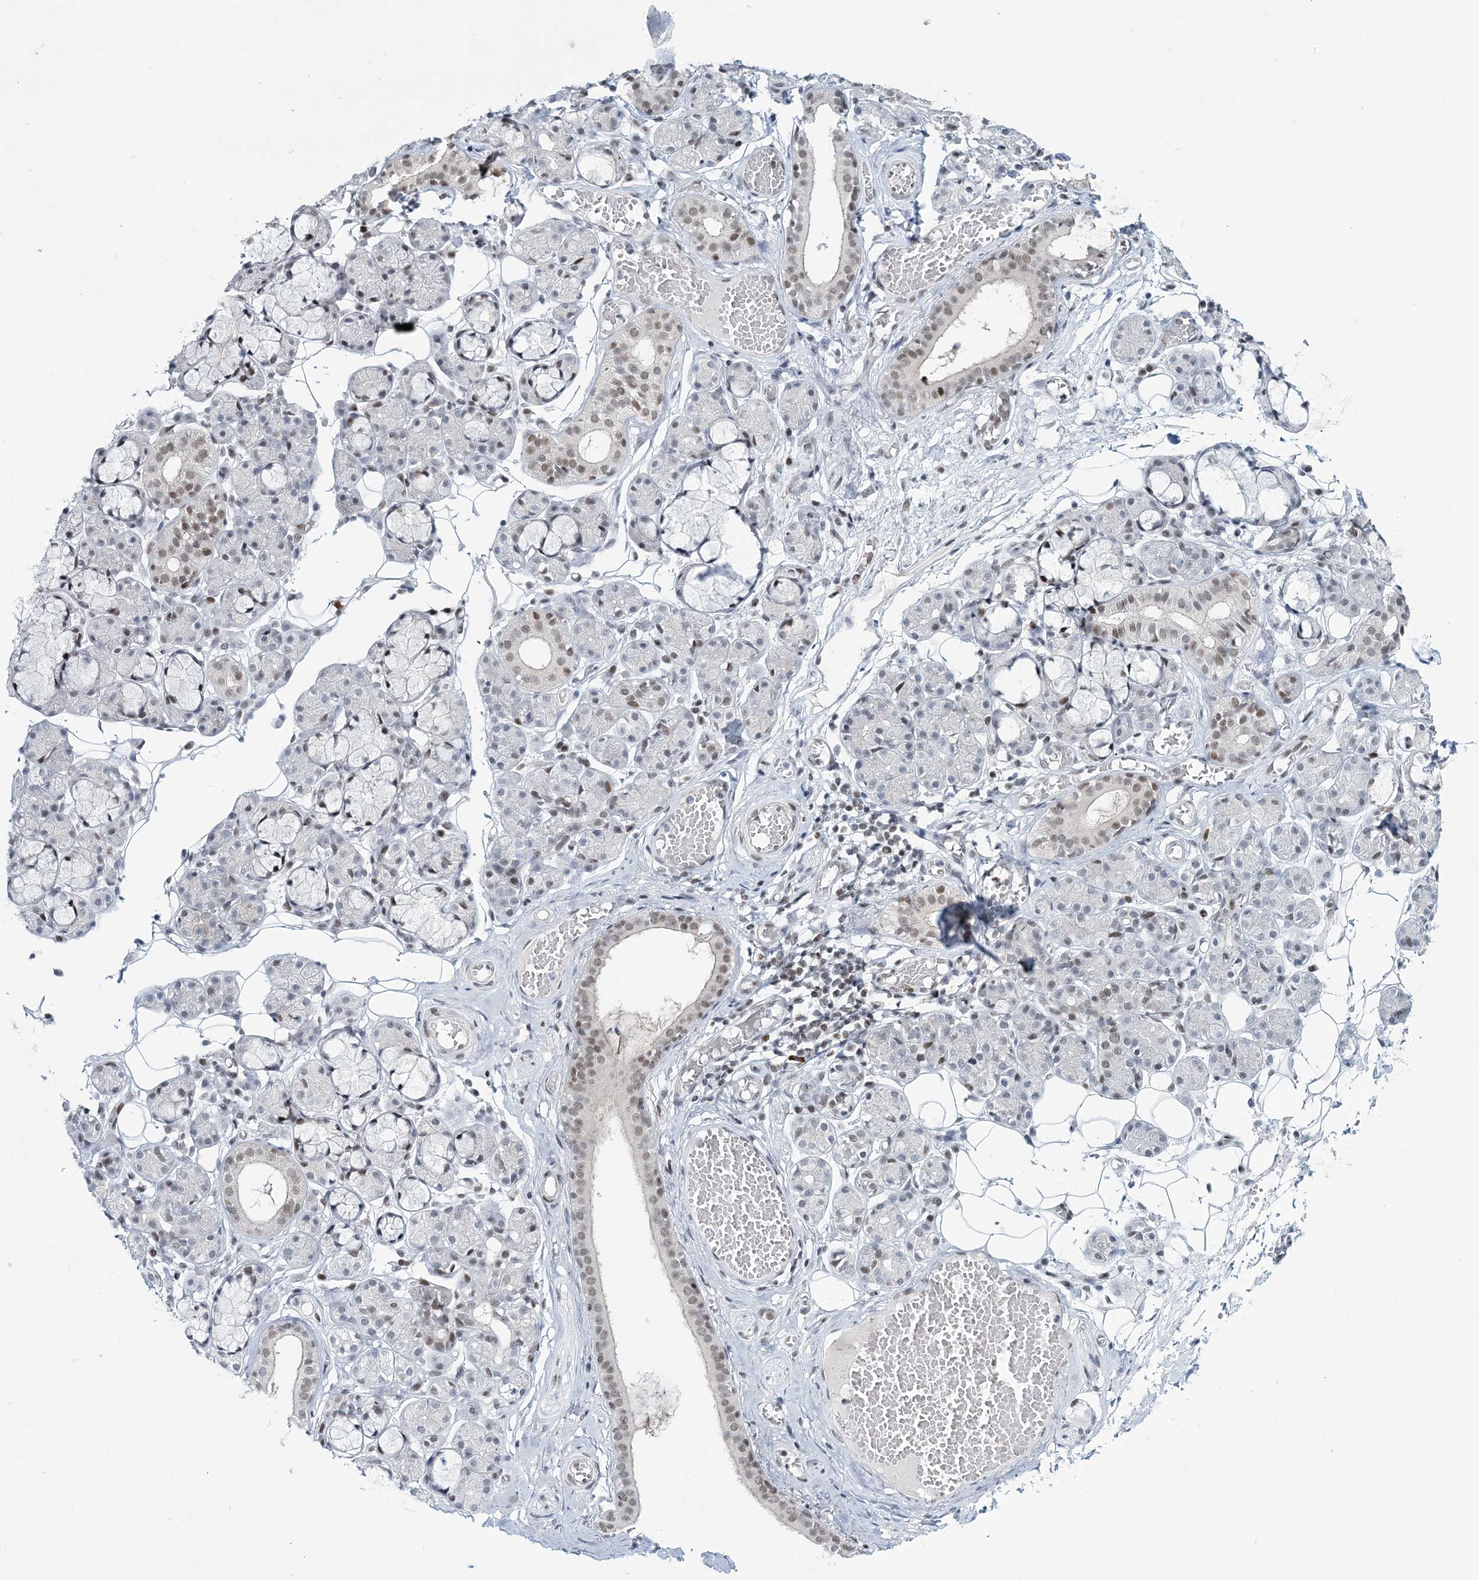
{"staining": {"intensity": "weak", "quantity": "25%-75%", "location": "nuclear"}, "tissue": "salivary gland", "cell_type": "Glandular cells", "image_type": "normal", "snomed": [{"axis": "morphology", "description": "Normal tissue, NOS"}, {"axis": "topography", "description": "Salivary gland"}], "caption": "Brown immunohistochemical staining in benign salivary gland shows weak nuclear positivity in approximately 25%-75% of glandular cells.", "gene": "LRRFIP2", "patient": {"sex": "male", "age": 63}}